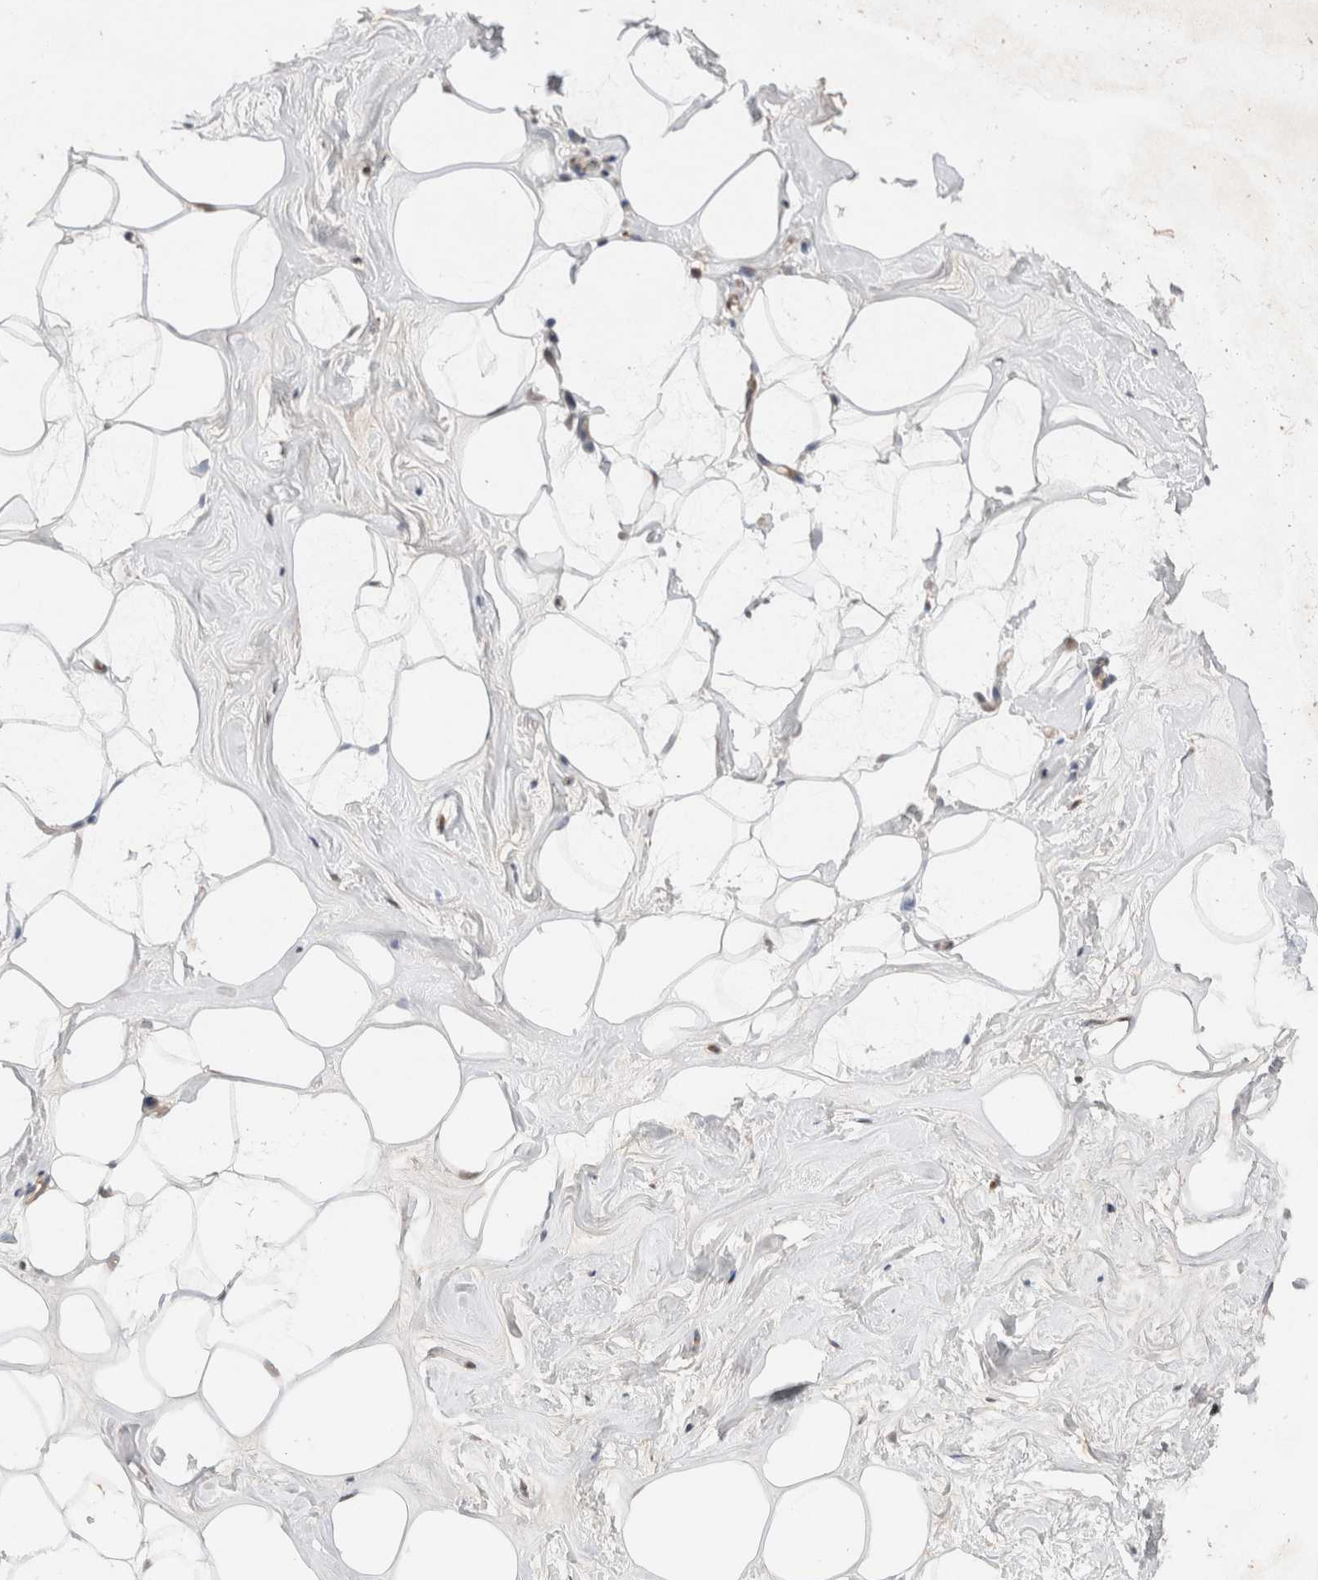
{"staining": {"intensity": "moderate", "quantity": ">75%", "location": "cytoplasmic/membranous"}, "tissue": "adipose tissue", "cell_type": "Adipocytes", "image_type": "normal", "snomed": [{"axis": "morphology", "description": "Normal tissue, NOS"}, {"axis": "morphology", "description": "Fibrosis, NOS"}, {"axis": "topography", "description": "Breast"}, {"axis": "topography", "description": "Adipose tissue"}], "caption": "The photomicrograph exhibits a brown stain indicating the presence of a protein in the cytoplasmic/membranous of adipocytes in adipose tissue.", "gene": "KLHL20", "patient": {"sex": "female", "age": 39}}